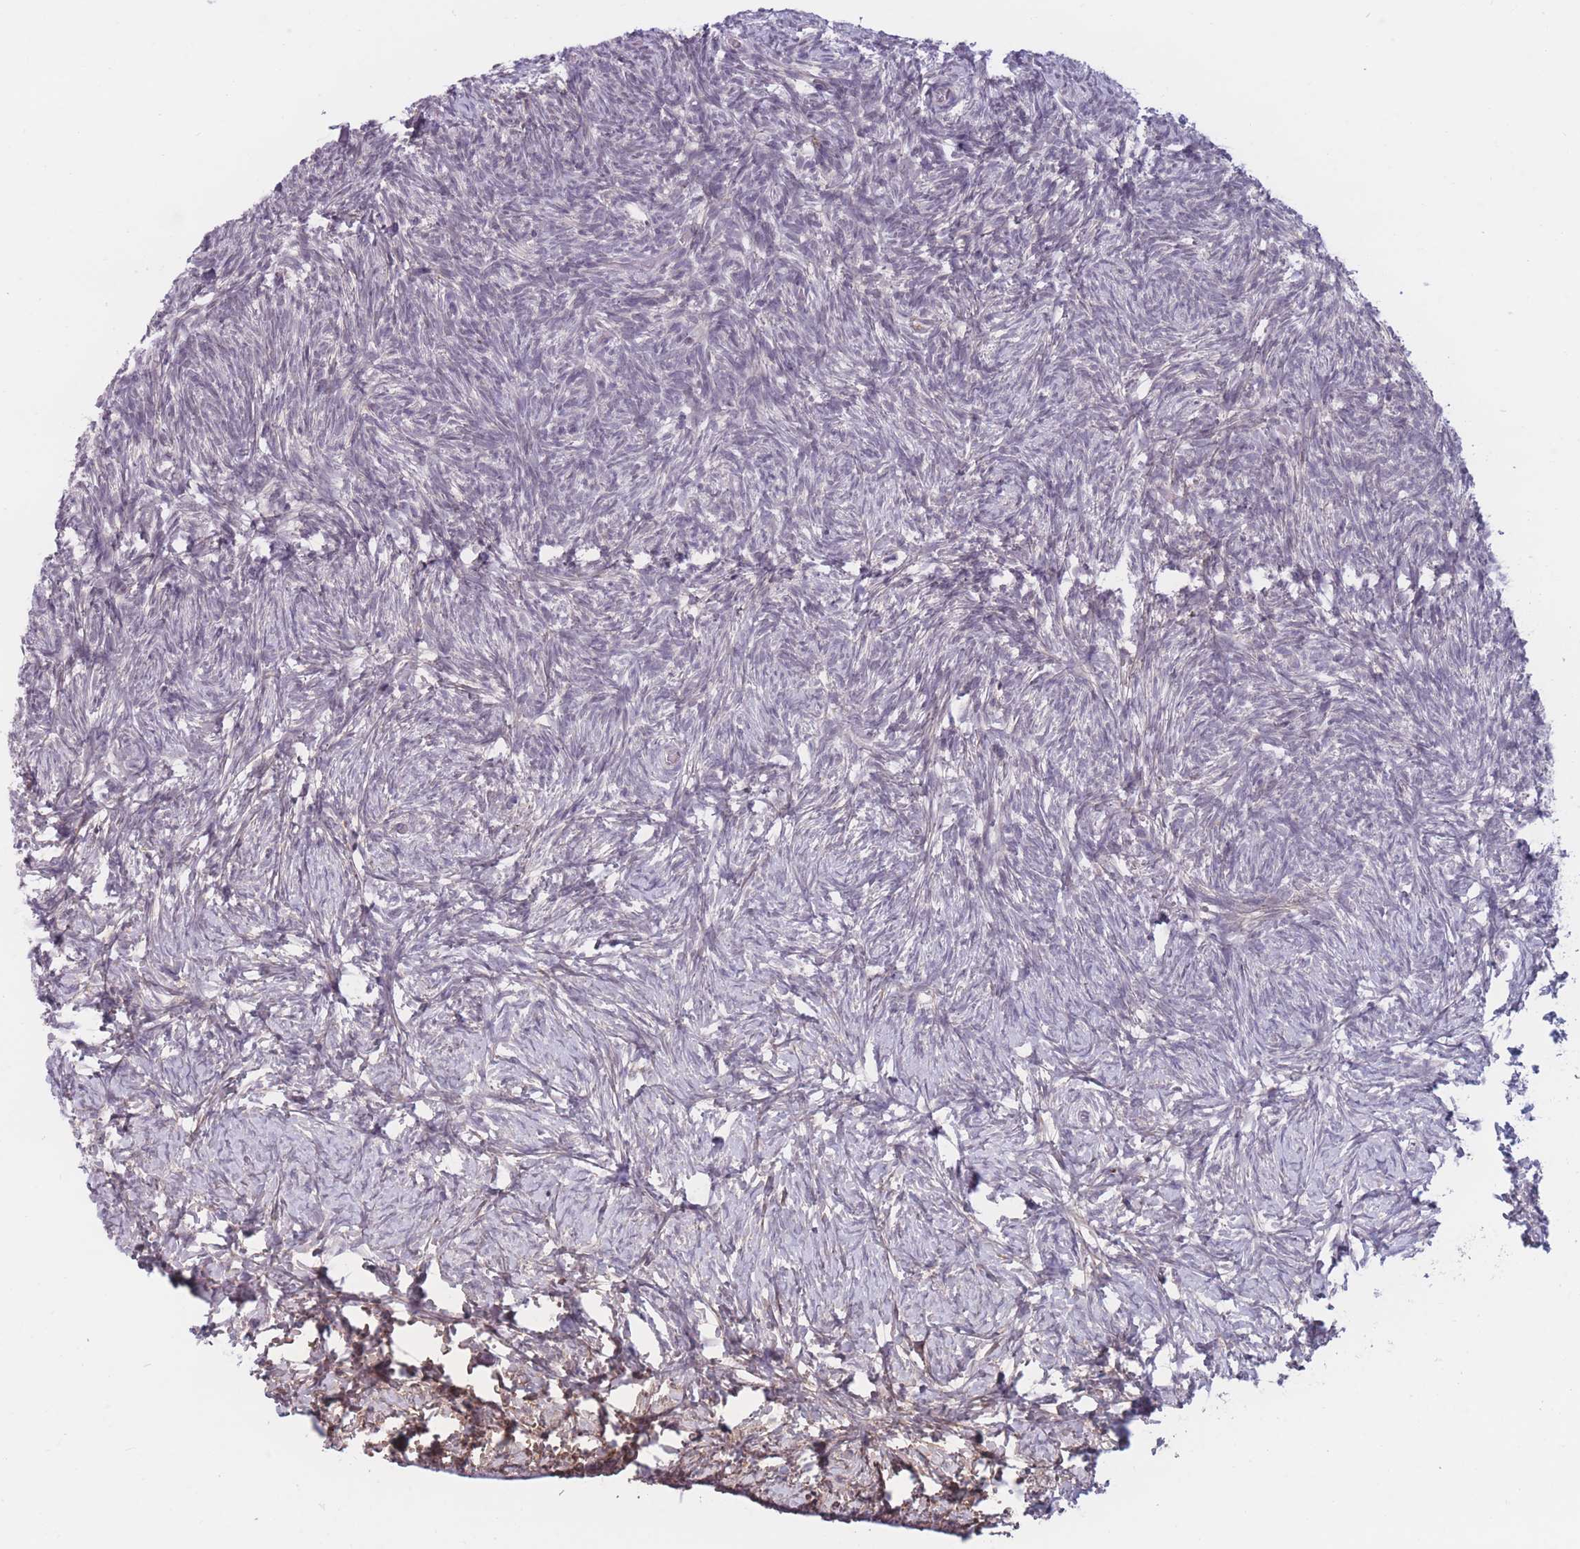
{"staining": {"intensity": "negative", "quantity": "none", "location": "none"}, "tissue": "ovary", "cell_type": "Ovarian stroma cells", "image_type": "normal", "snomed": [{"axis": "morphology", "description": "Normal tissue, NOS"}, {"axis": "topography", "description": "Ovary"}], "caption": "Ovarian stroma cells show no significant expression in unremarkable ovary. The staining was performed using DAB to visualize the protein expression in brown, while the nuclei were stained in blue with hematoxylin (Magnification: 20x).", "gene": "COL27A1", "patient": {"sex": "female", "age": 39}}